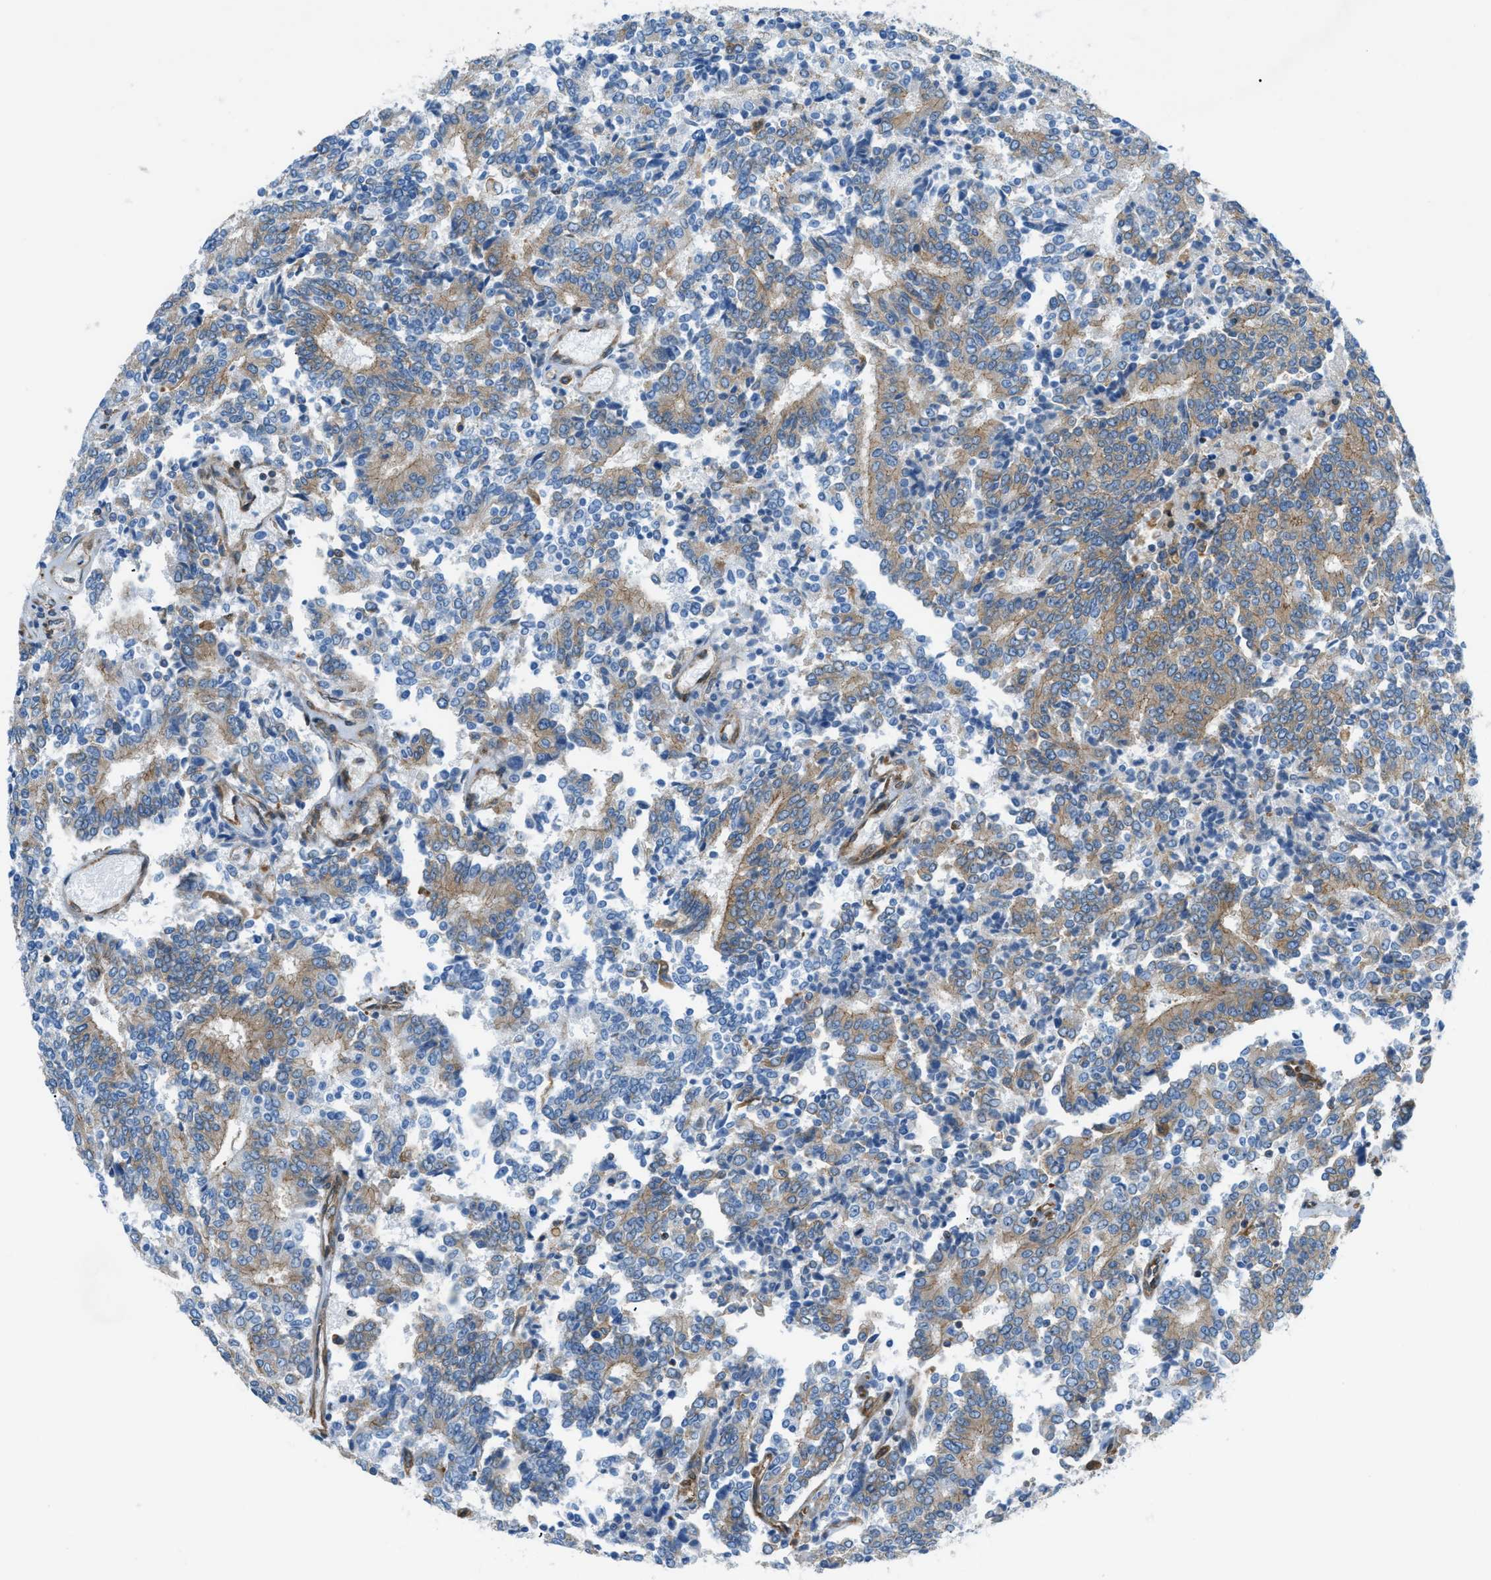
{"staining": {"intensity": "weak", "quantity": "25%-75%", "location": "cytoplasmic/membranous"}, "tissue": "prostate cancer", "cell_type": "Tumor cells", "image_type": "cancer", "snomed": [{"axis": "morphology", "description": "Normal tissue, NOS"}, {"axis": "morphology", "description": "Adenocarcinoma, High grade"}, {"axis": "topography", "description": "Prostate"}, {"axis": "topography", "description": "Seminal veicle"}], "caption": "A micrograph showing weak cytoplasmic/membranous positivity in about 25%-75% of tumor cells in prostate cancer, as visualized by brown immunohistochemical staining.", "gene": "DMAC1", "patient": {"sex": "male", "age": 55}}